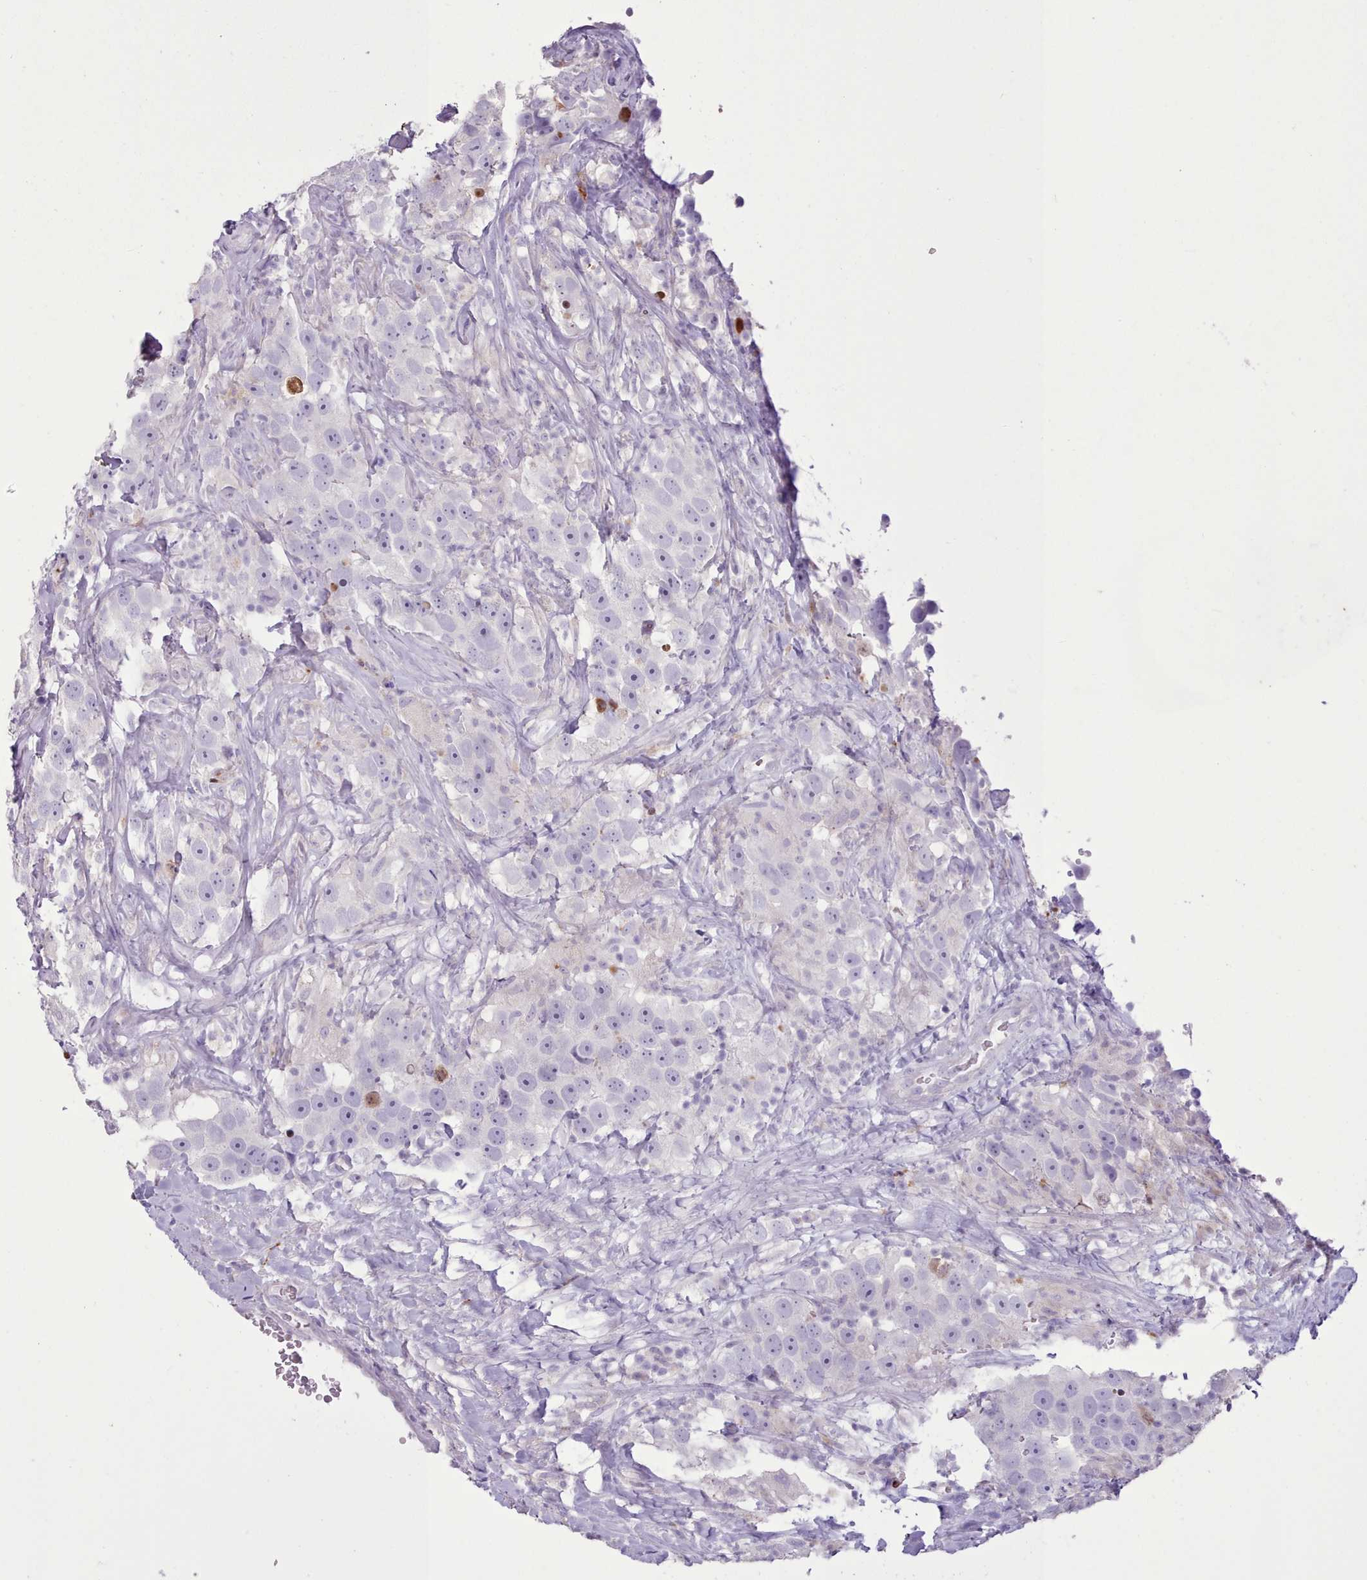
{"staining": {"intensity": "negative", "quantity": "none", "location": "none"}, "tissue": "testis cancer", "cell_type": "Tumor cells", "image_type": "cancer", "snomed": [{"axis": "morphology", "description": "Seminoma, NOS"}, {"axis": "topography", "description": "Testis"}], "caption": "DAB immunohistochemical staining of human testis seminoma exhibits no significant staining in tumor cells.", "gene": "SRD5A1", "patient": {"sex": "male", "age": 49}}